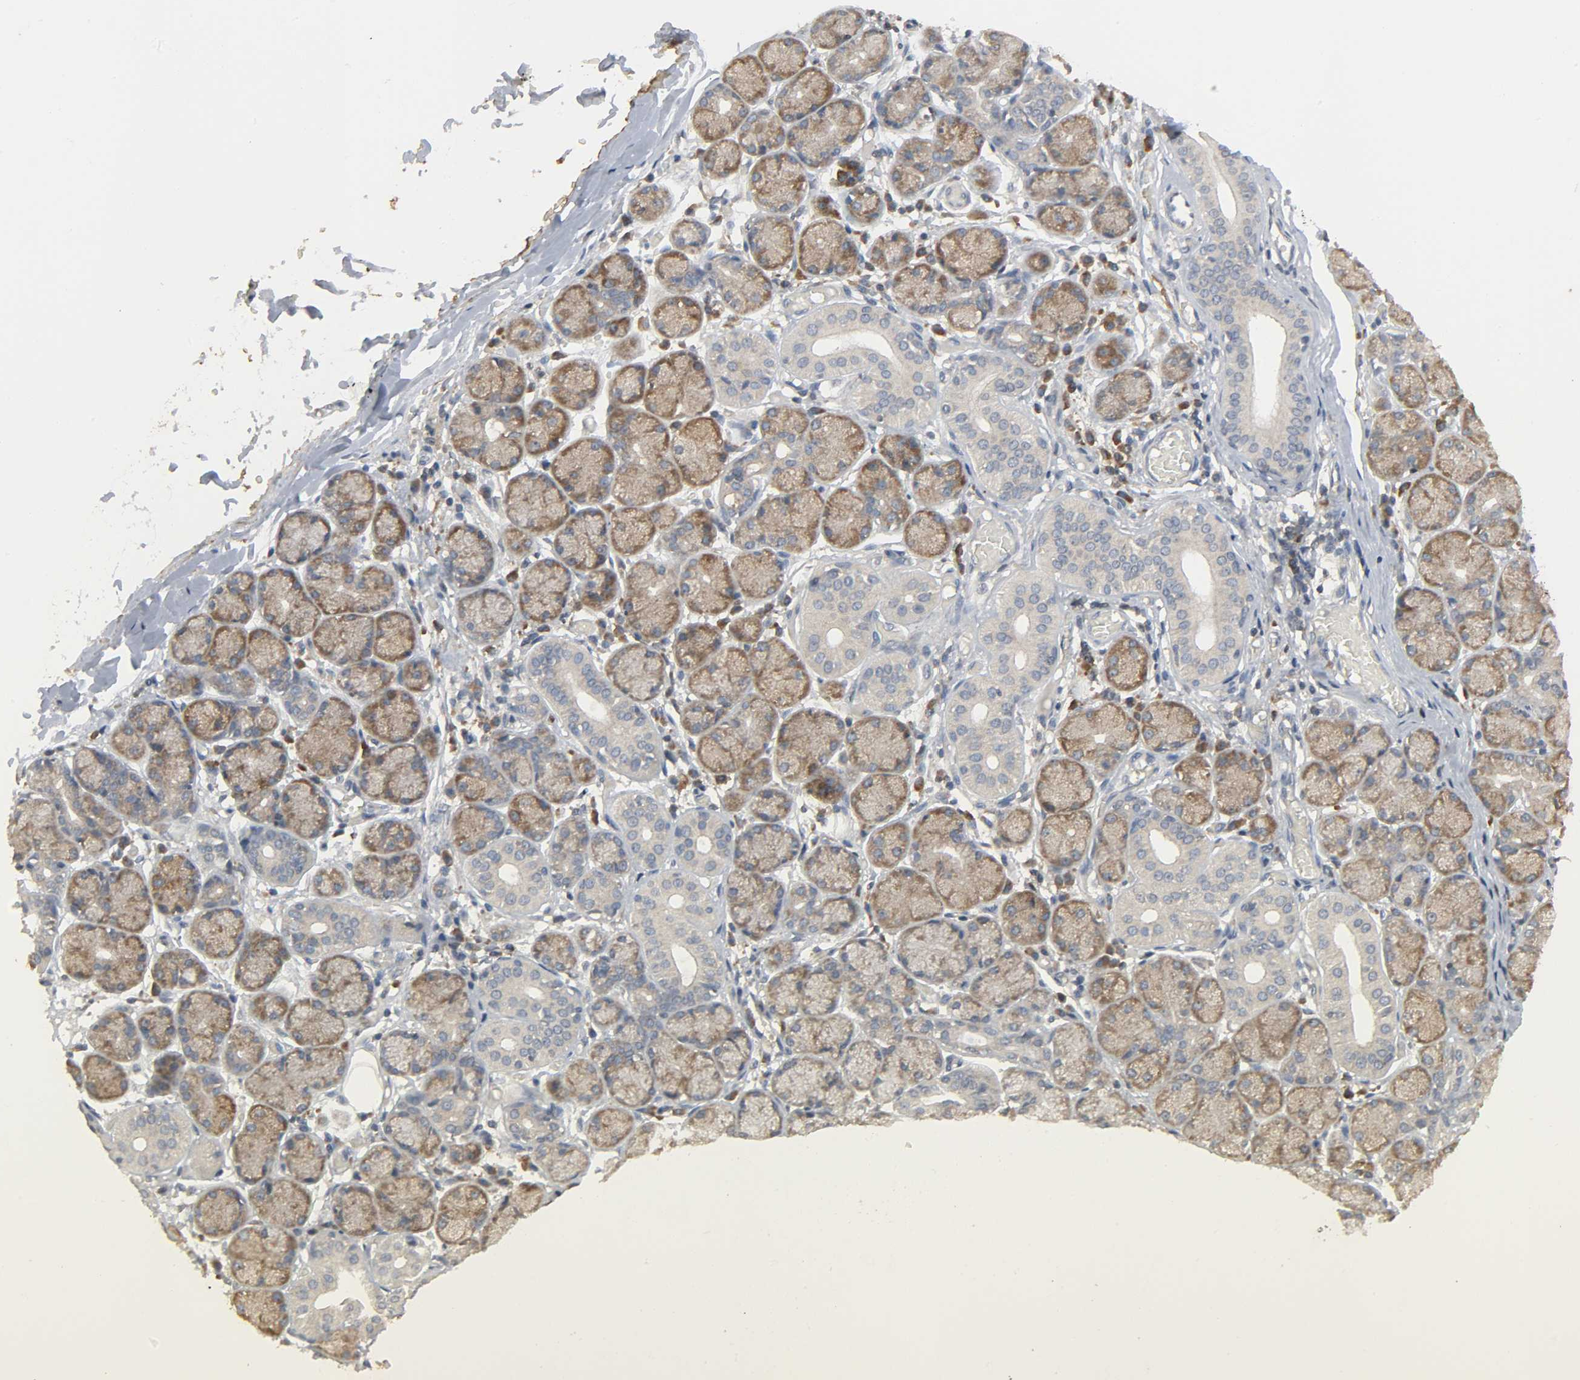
{"staining": {"intensity": "moderate", "quantity": ">75%", "location": "cytoplasmic/membranous"}, "tissue": "salivary gland", "cell_type": "Glandular cells", "image_type": "normal", "snomed": [{"axis": "morphology", "description": "Normal tissue, NOS"}, {"axis": "topography", "description": "Salivary gland"}], "caption": "DAB immunohistochemical staining of normal human salivary gland reveals moderate cytoplasmic/membranous protein expression in approximately >75% of glandular cells.", "gene": "PLEKHA2", "patient": {"sex": "female", "age": 24}}